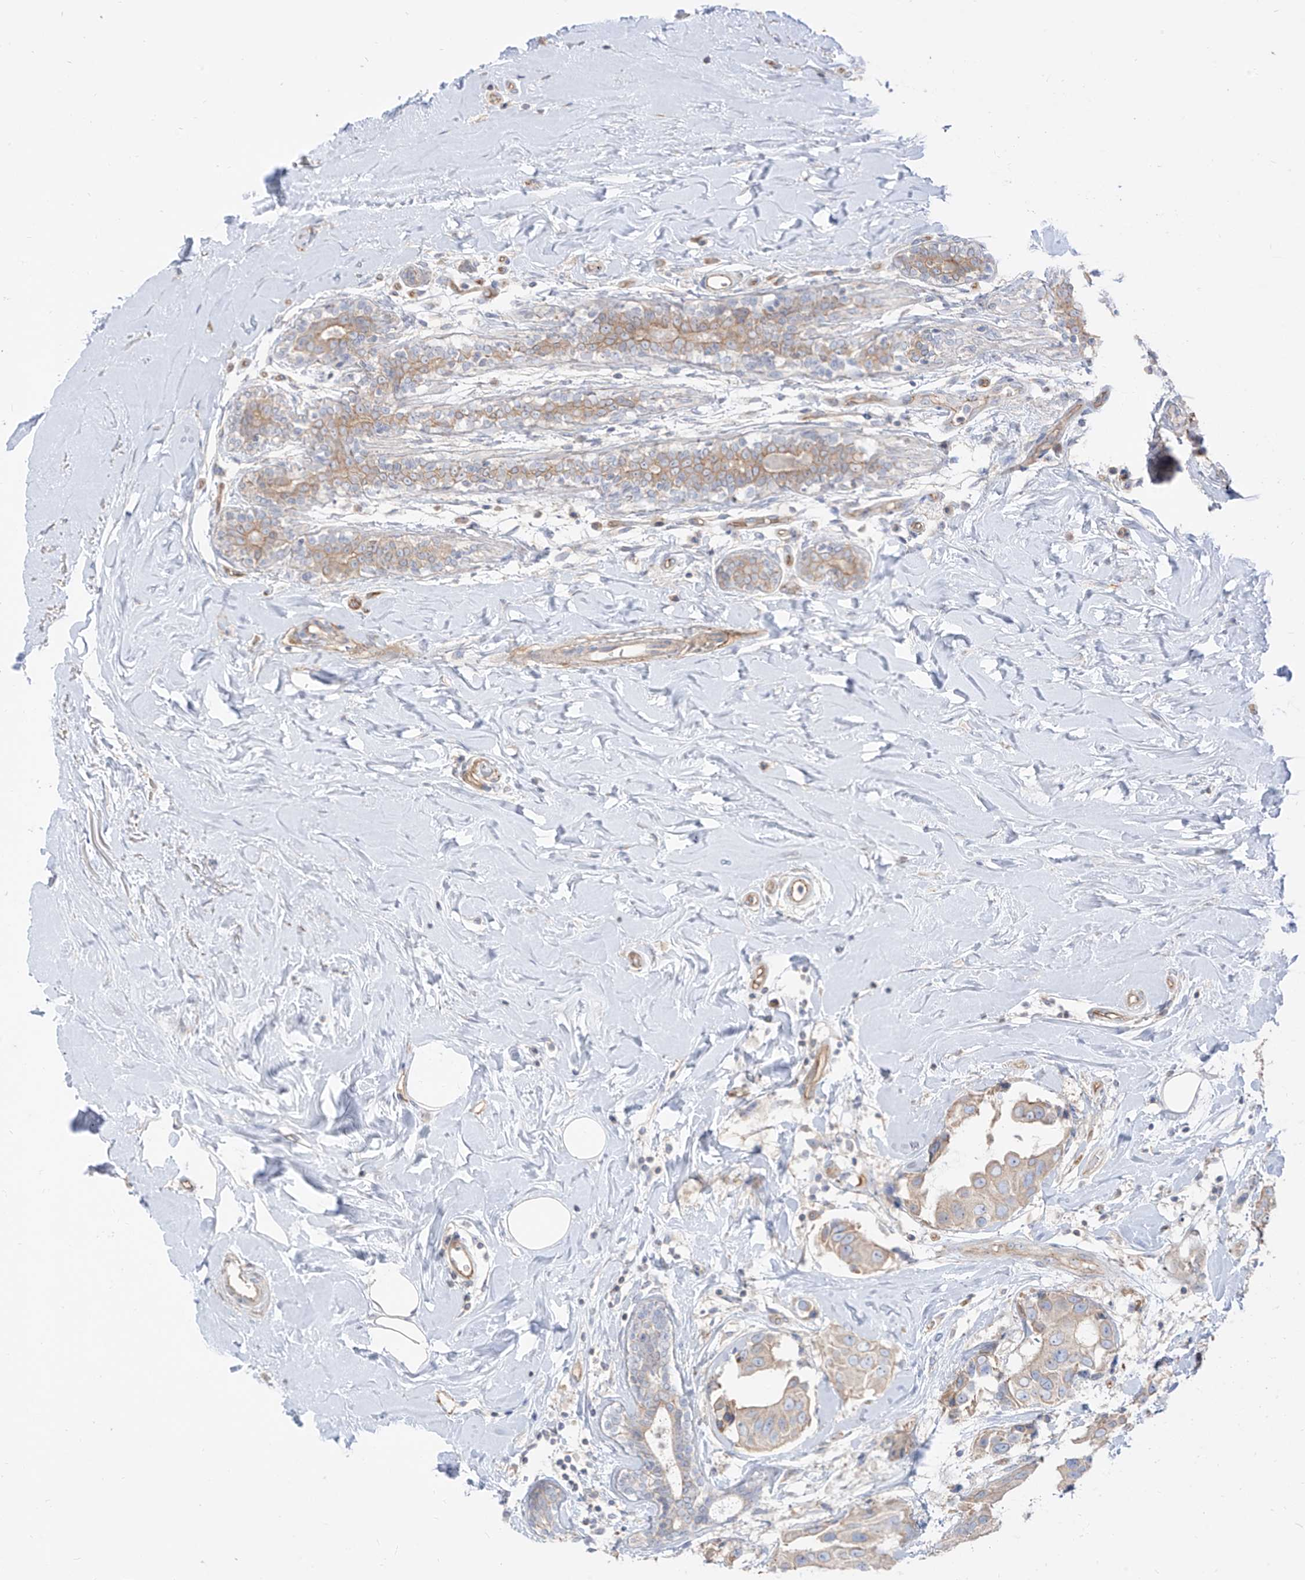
{"staining": {"intensity": "weak", "quantity": "<25%", "location": "cytoplasmic/membranous"}, "tissue": "breast cancer", "cell_type": "Tumor cells", "image_type": "cancer", "snomed": [{"axis": "morphology", "description": "Normal tissue, NOS"}, {"axis": "morphology", "description": "Duct carcinoma"}, {"axis": "topography", "description": "Breast"}], "caption": "This is an IHC image of human breast invasive ductal carcinoma. There is no staining in tumor cells.", "gene": "EPHX4", "patient": {"sex": "female", "age": 39}}